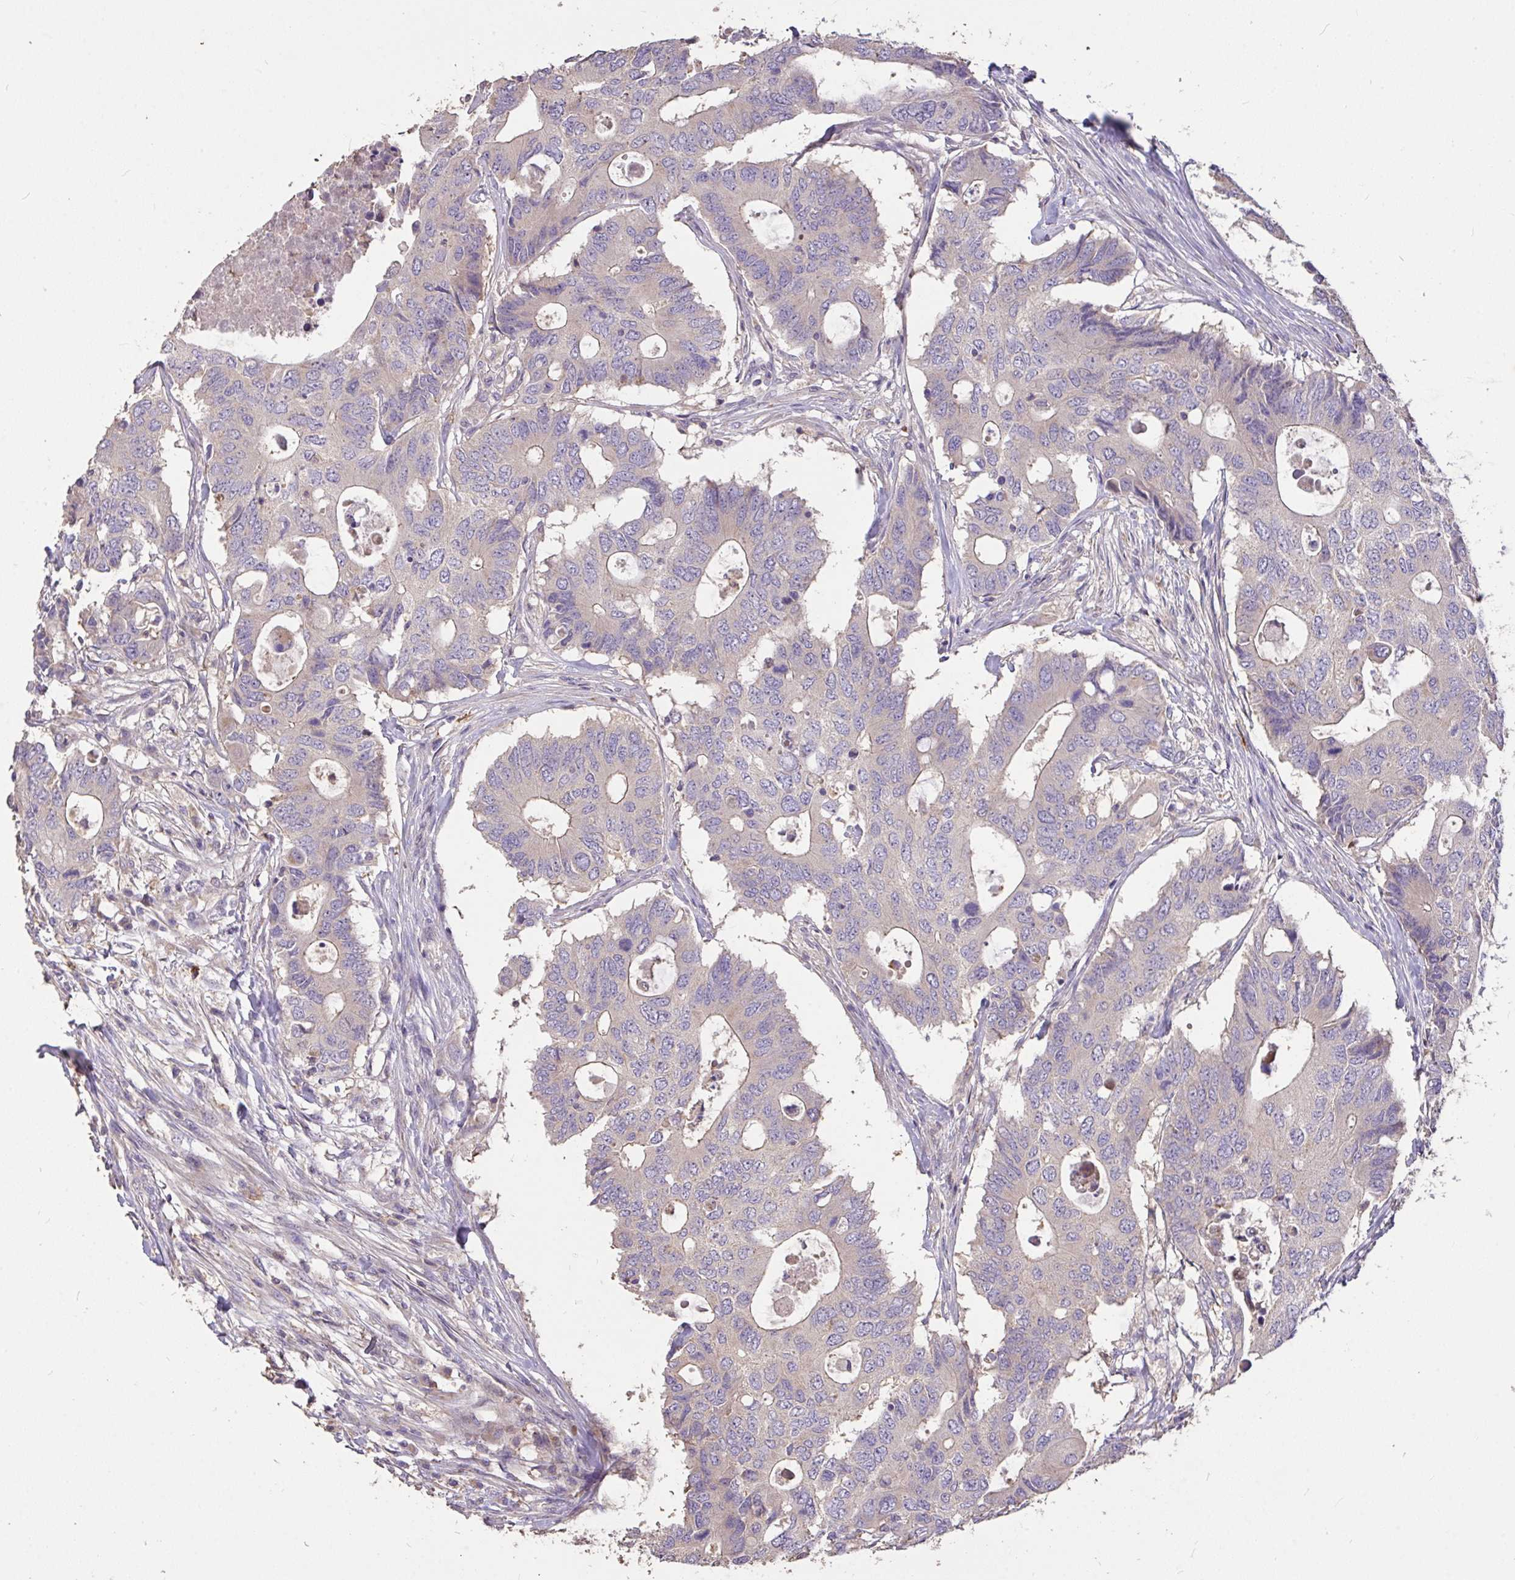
{"staining": {"intensity": "weak", "quantity": "<25%", "location": "cytoplasmic/membranous"}, "tissue": "colorectal cancer", "cell_type": "Tumor cells", "image_type": "cancer", "snomed": [{"axis": "morphology", "description": "Adenocarcinoma, NOS"}, {"axis": "topography", "description": "Colon"}], "caption": "The immunohistochemistry histopathology image has no significant expression in tumor cells of colorectal cancer (adenocarcinoma) tissue.", "gene": "FCER1A", "patient": {"sex": "male", "age": 71}}